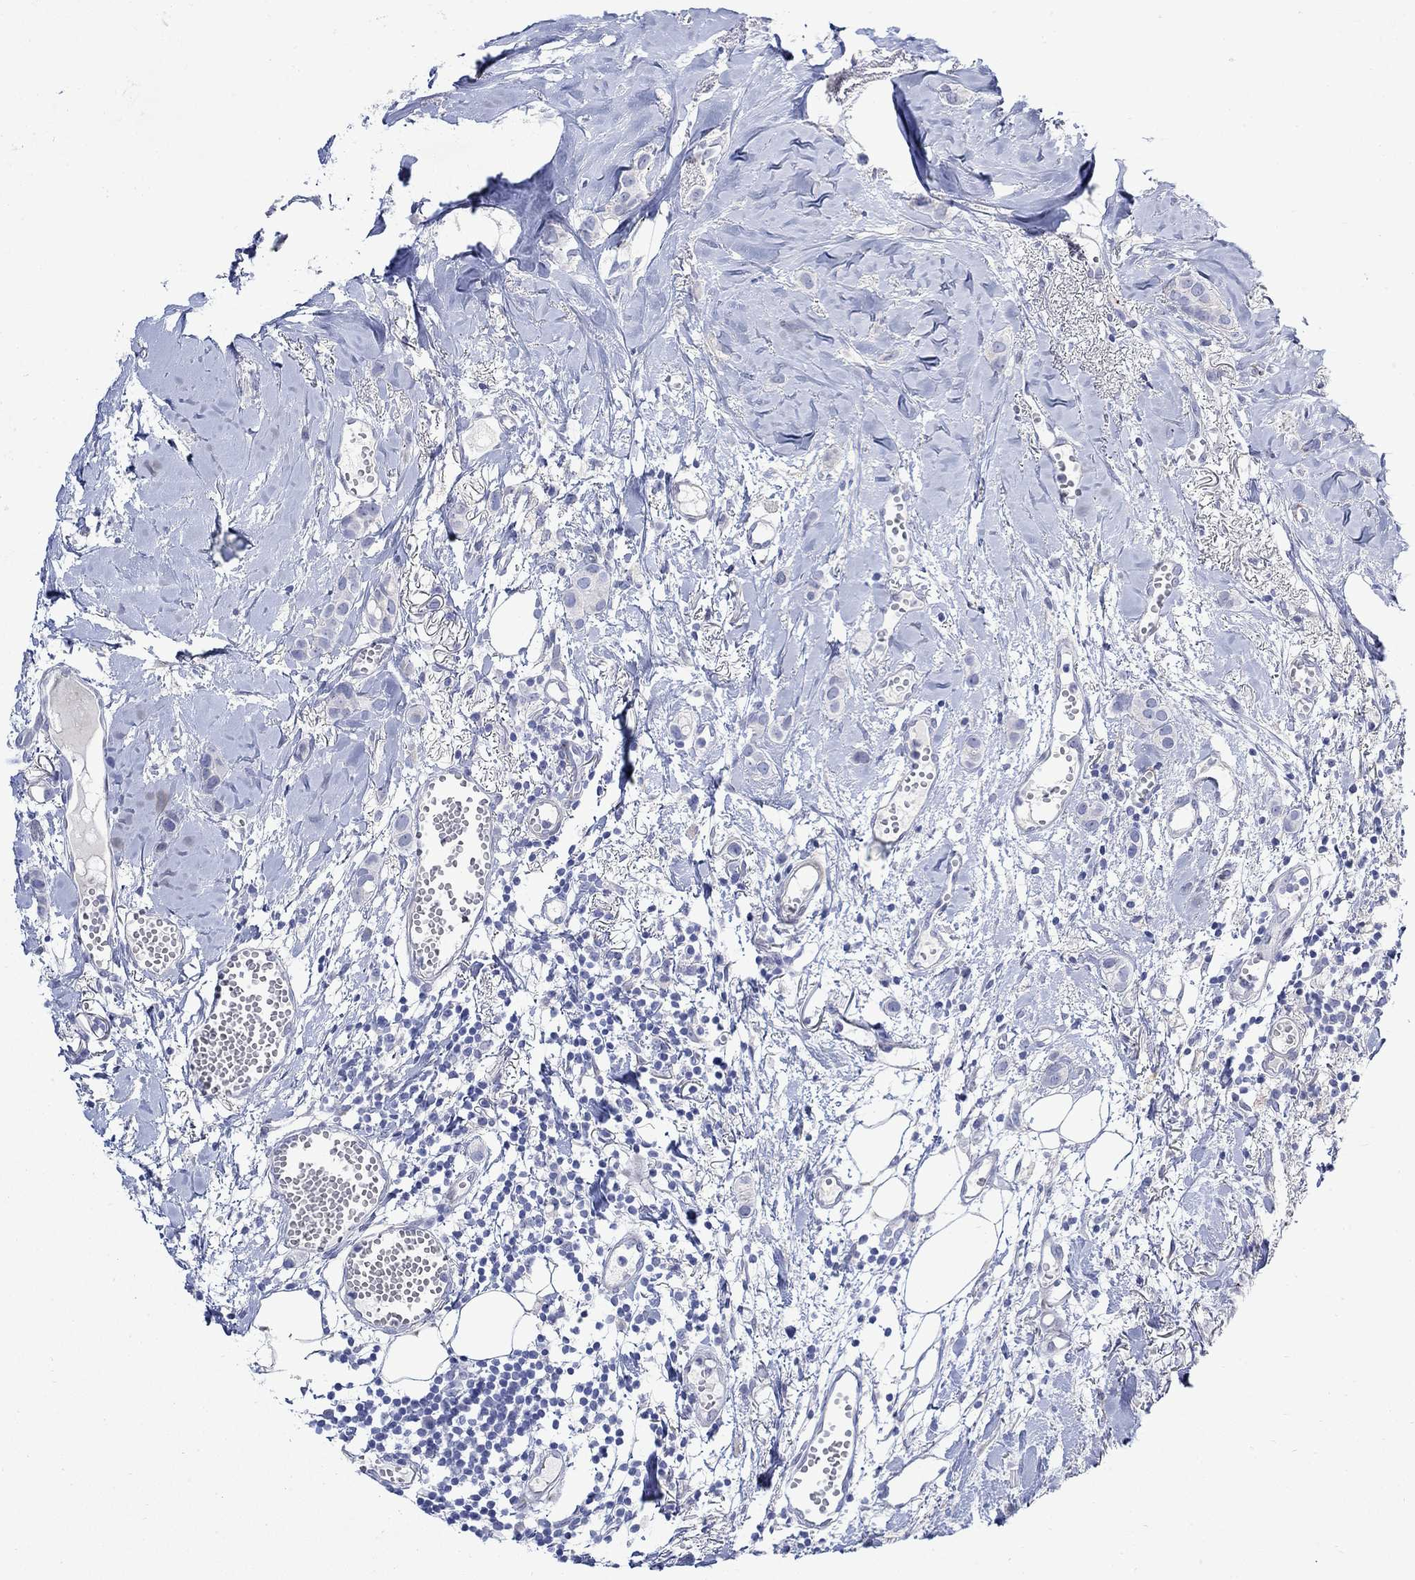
{"staining": {"intensity": "negative", "quantity": "none", "location": "none"}, "tissue": "breast cancer", "cell_type": "Tumor cells", "image_type": "cancer", "snomed": [{"axis": "morphology", "description": "Duct carcinoma"}, {"axis": "topography", "description": "Breast"}], "caption": "The histopathology image exhibits no significant staining in tumor cells of breast cancer.", "gene": "KSR2", "patient": {"sex": "female", "age": 85}}